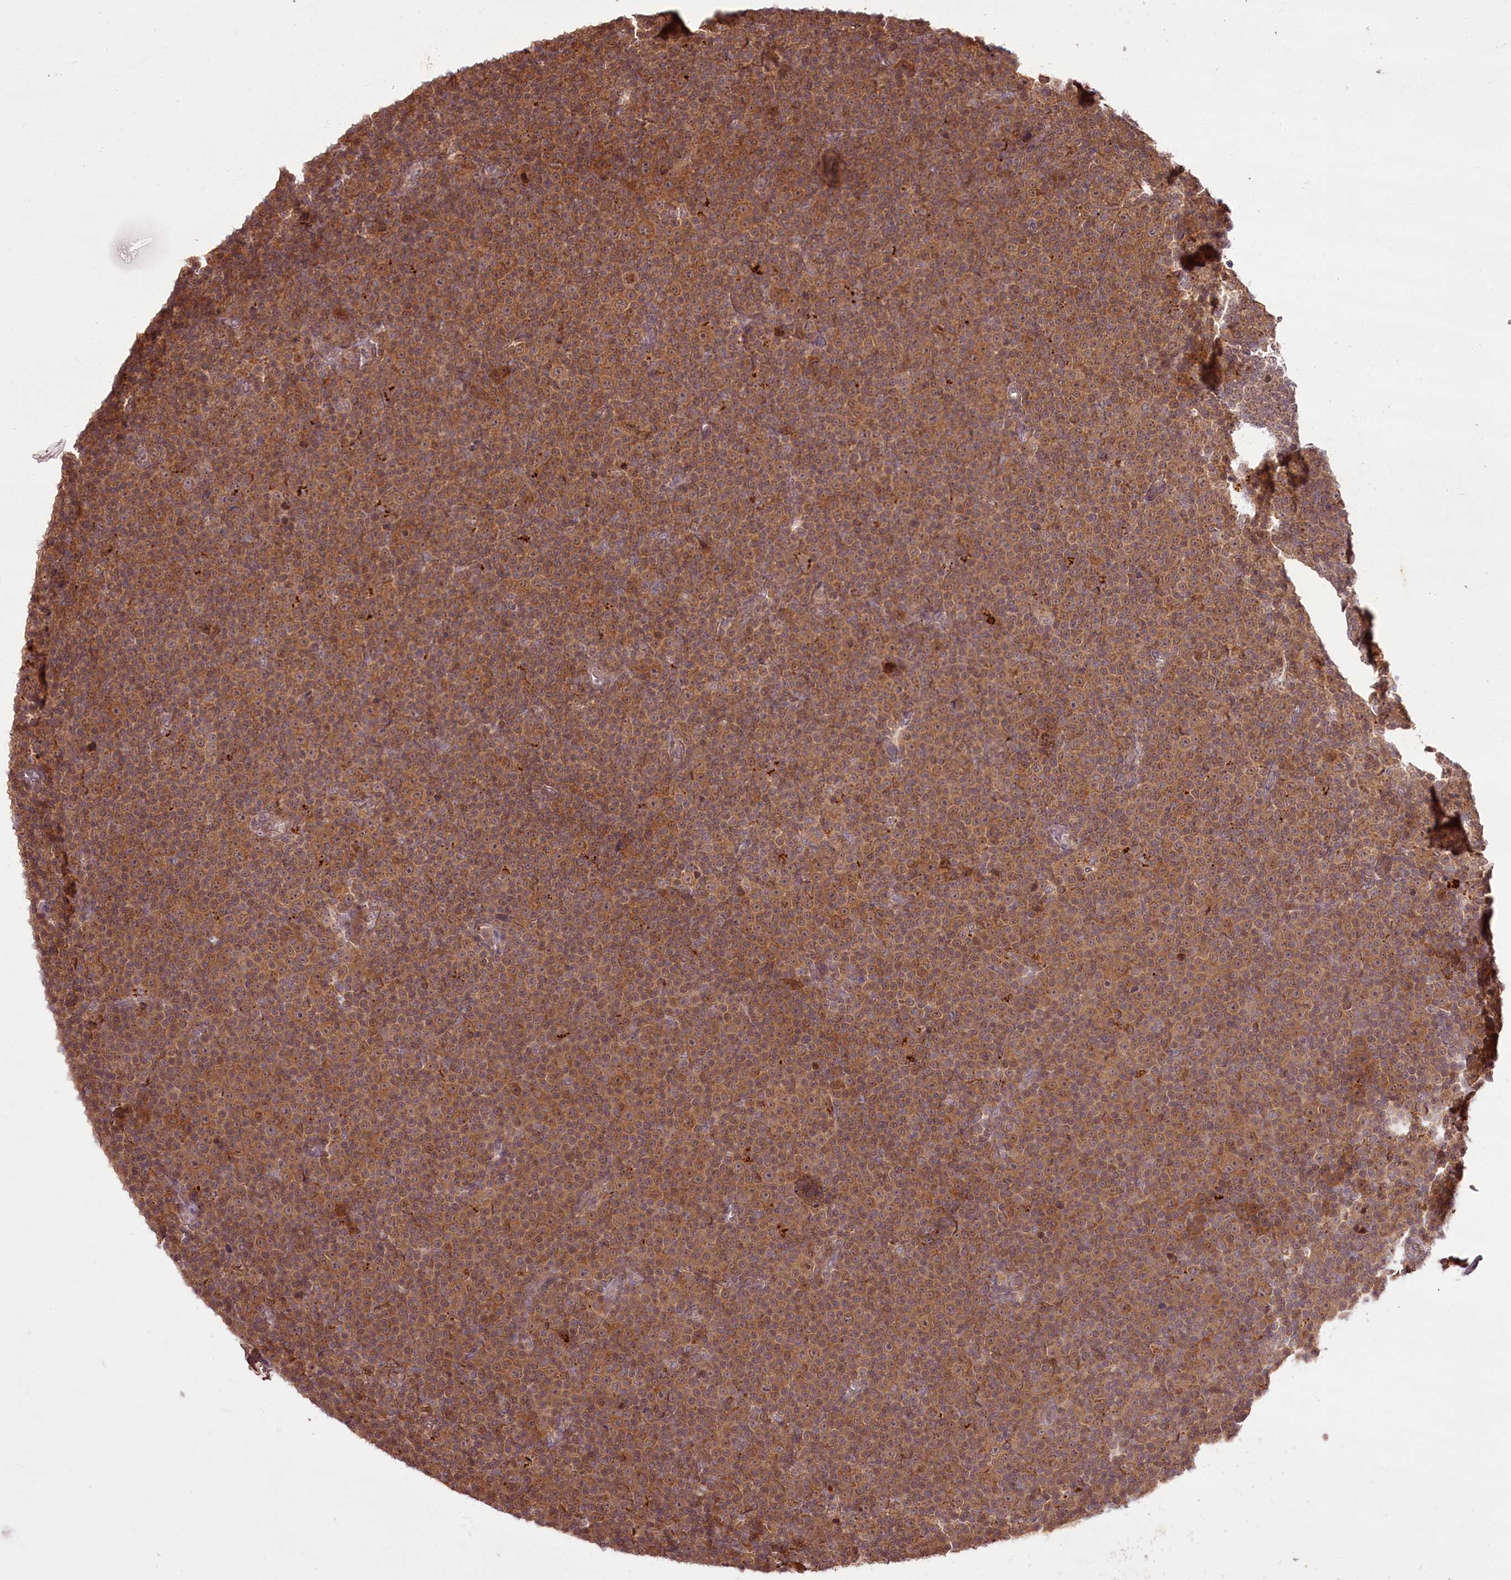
{"staining": {"intensity": "moderate", "quantity": ">75%", "location": "cytoplasmic/membranous"}, "tissue": "lymphoma", "cell_type": "Tumor cells", "image_type": "cancer", "snomed": [{"axis": "morphology", "description": "Malignant lymphoma, non-Hodgkin's type, Low grade"}, {"axis": "topography", "description": "Lymph node"}], "caption": "Human lymphoma stained with a brown dye displays moderate cytoplasmic/membranous positive staining in approximately >75% of tumor cells.", "gene": "PCBP2", "patient": {"sex": "female", "age": 67}}